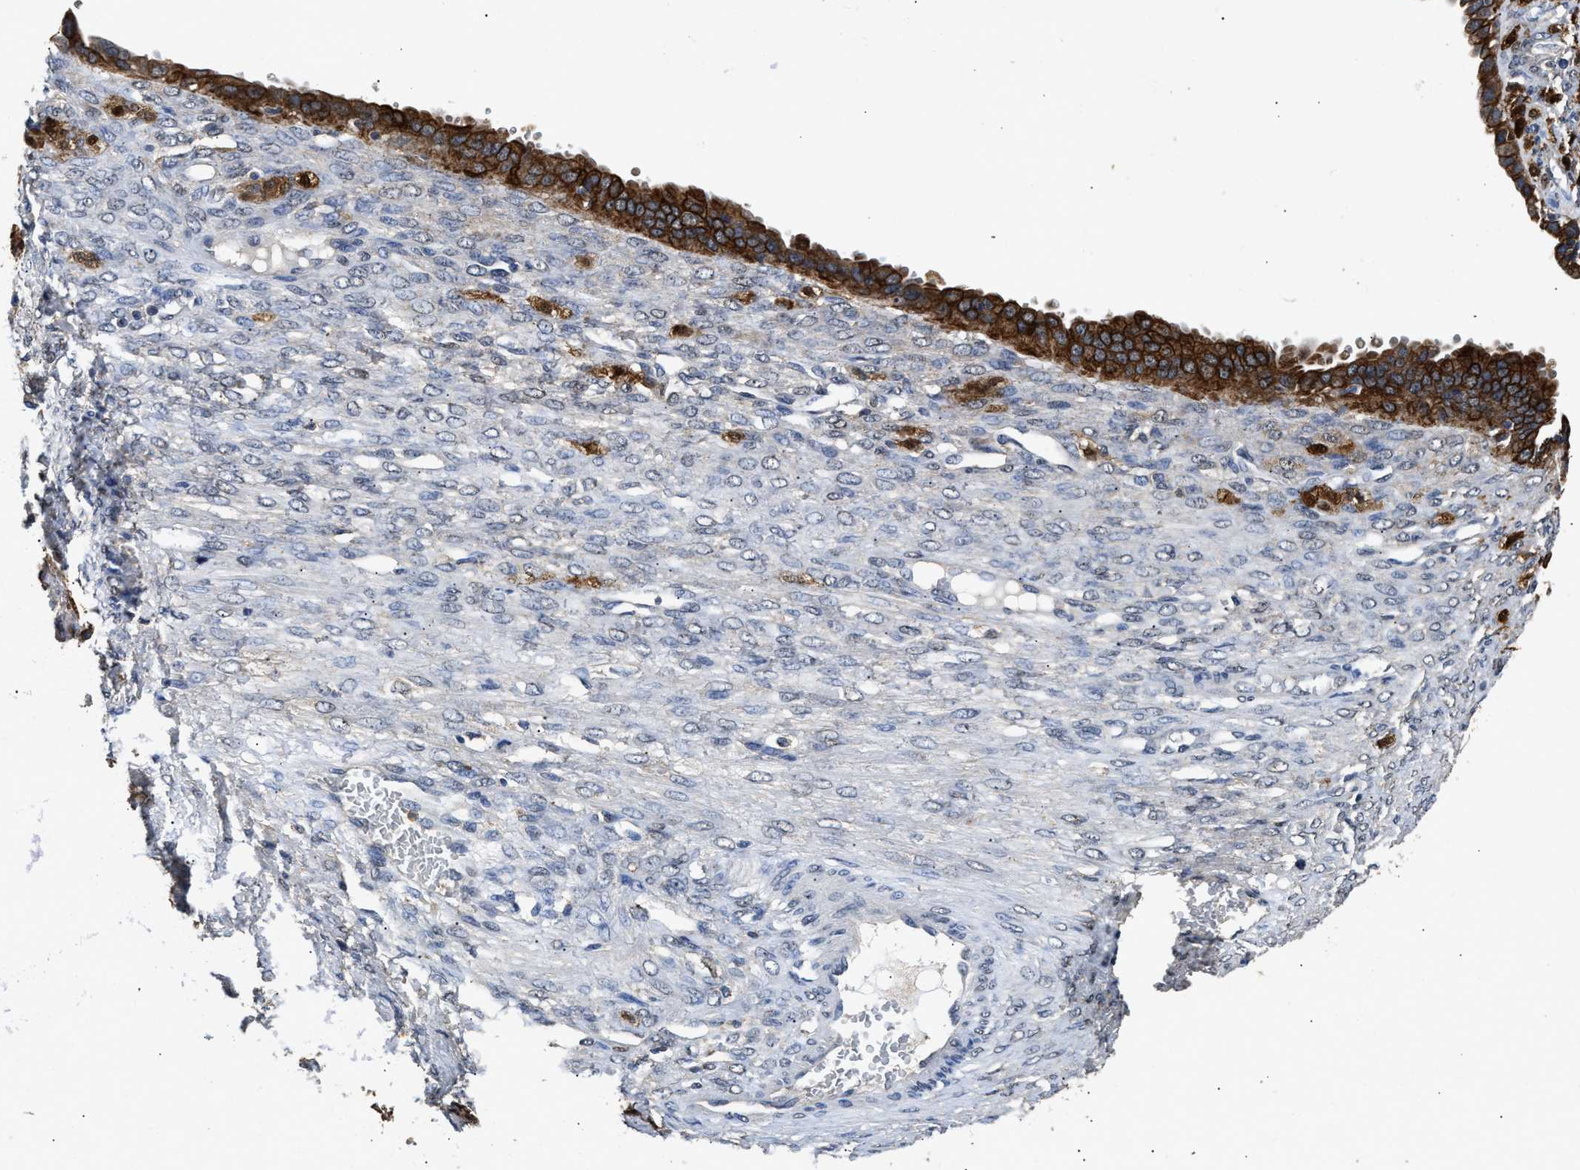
{"staining": {"intensity": "strong", "quantity": ">75%", "location": "cytoplasmic/membranous"}, "tissue": "ovarian cancer", "cell_type": "Tumor cells", "image_type": "cancer", "snomed": [{"axis": "morphology", "description": "Cystadenocarcinoma, serous, NOS"}, {"axis": "topography", "description": "Ovary"}], "caption": "There is high levels of strong cytoplasmic/membranous expression in tumor cells of ovarian cancer (serous cystadenocarcinoma), as demonstrated by immunohistochemical staining (brown color).", "gene": "CTNNA1", "patient": {"sex": "female", "age": 58}}